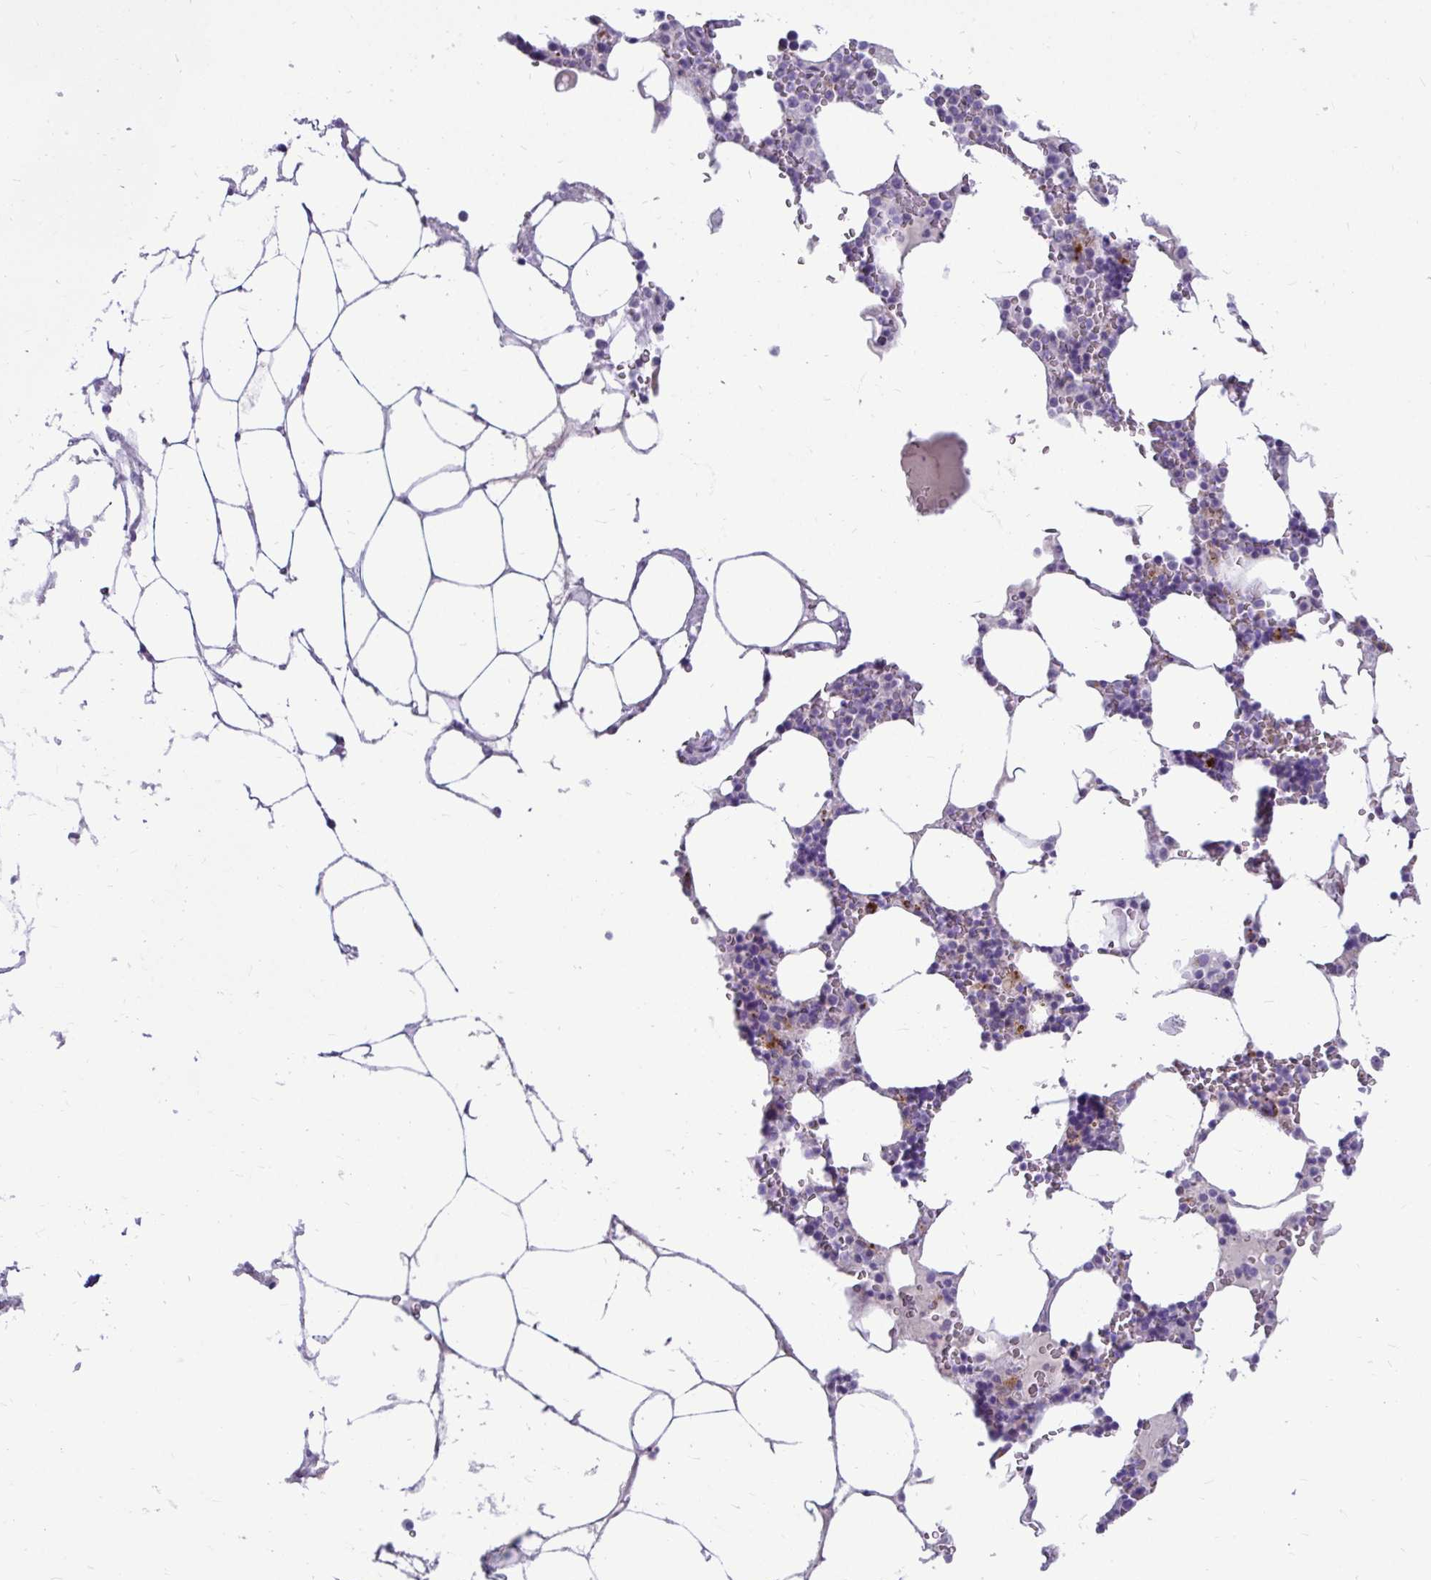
{"staining": {"intensity": "moderate", "quantity": "<25%", "location": "cytoplasmic/membranous"}, "tissue": "bone marrow", "cell_type": "Hematopoietic cells", "image_type": "normal", "snomed": [{"axis": "morphology", "description": "Normal tissue, NOS"}, {"axis": "topography", "description": "Bone marrow"}], "caption": "Bone marrow stained with DAB immunohistochemistry (IHC) displays low levels of moderate cytoplasmic/membranous positivity in approximately <25% of hematopoietic cells. The staining was performed using DAB (3,3'-diaminobenzidine), with brown indicating positive protein expression. Nuclei are stained blue with hematoxylin.", "gene": "CTSZ", "patient": {"sex": "male", "age": 64}}